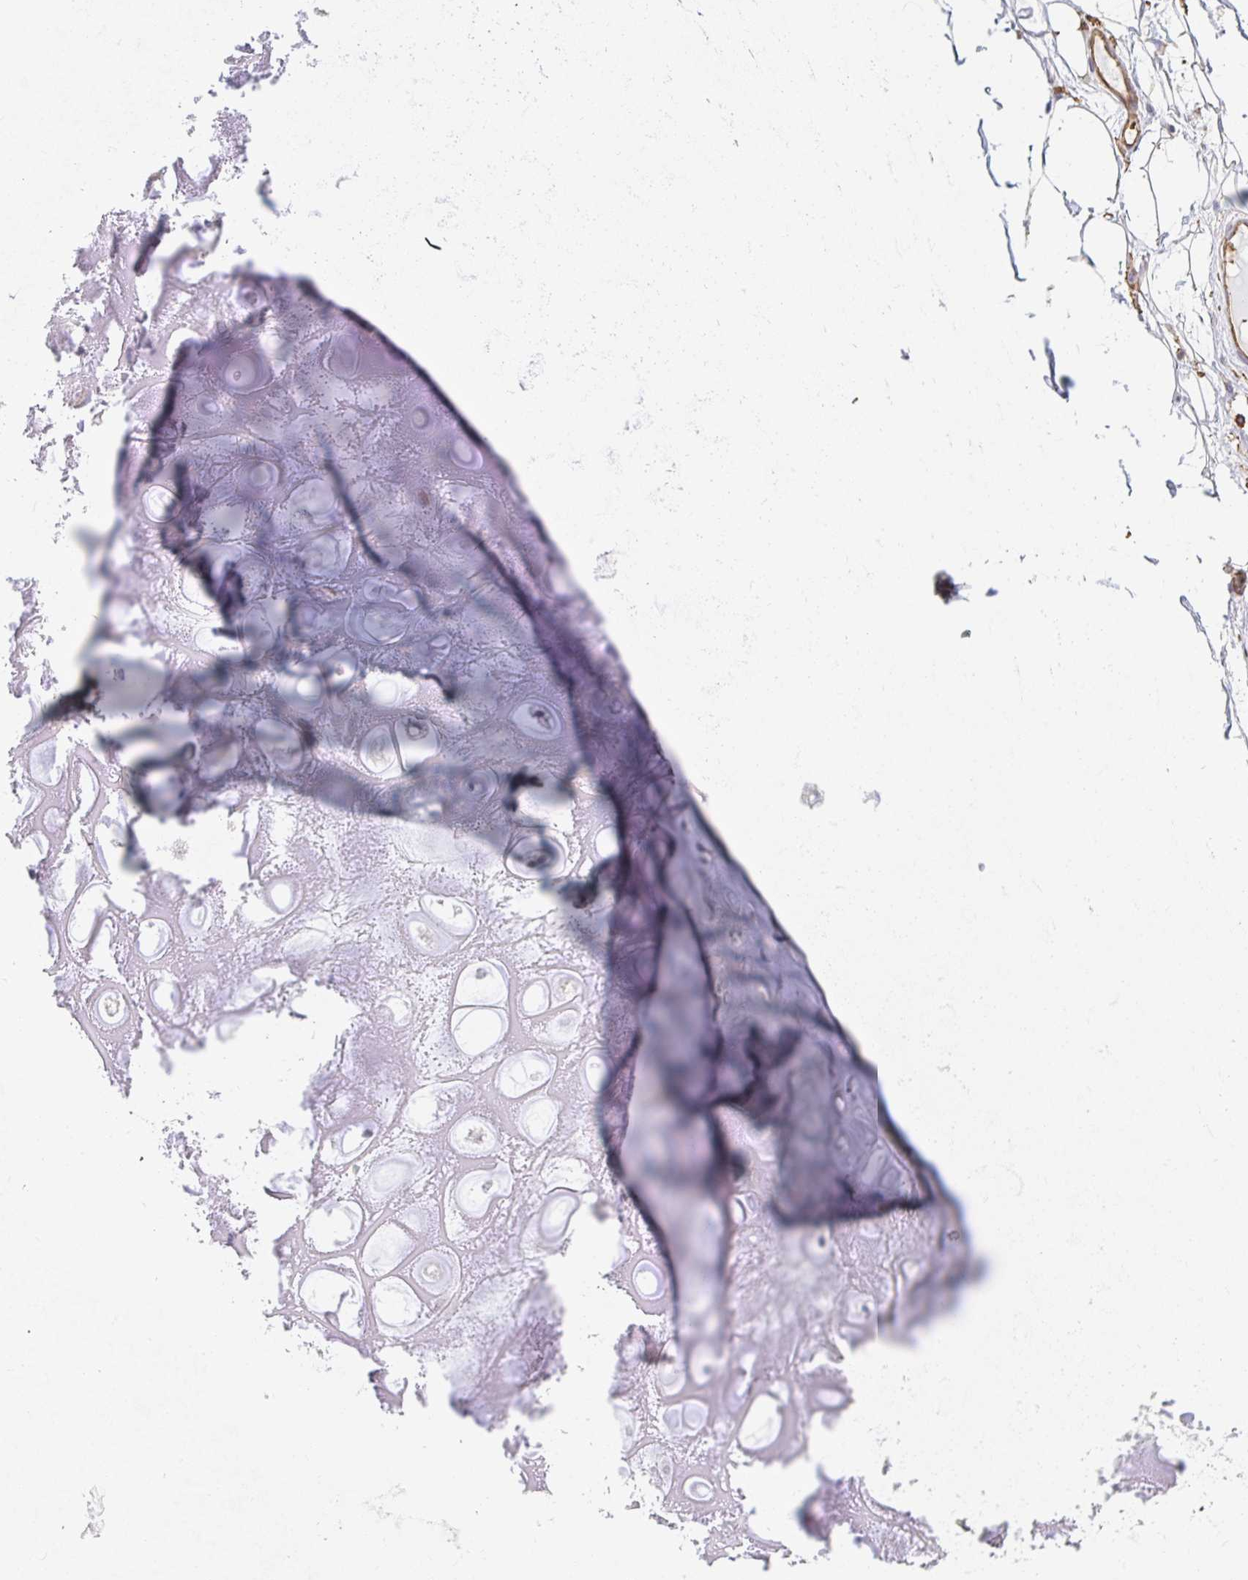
{"staining": {"intensity": "moderate", "quantity": "<25%", "location": "cytoplasmic/membranous"}, "tissue": "adipose tissue", "cell_type": "Adipocytes", "image_type": "normal", "snomed": [{"axis": "morphology", "description": "Normal tissue, NOS"}, {"axis": "topography", "description": "Lymph node"}, {"axis": "topography", "description": "Cartilage tissue"}, {"axis": "topography", "description": "Nasopharynx"}], "caption": "Brown immunohistochemical staining in benign human adipose tissue exhibits moderate cytoplasmic/membranous expression in about <25% of adipocytes. (Stains: DAB in brown, nuclei in blue, Microscopy: brightfield microscopy at high magnification).", "gene": "PTPN14", "patient": {"sex": "male", "age": 63}}